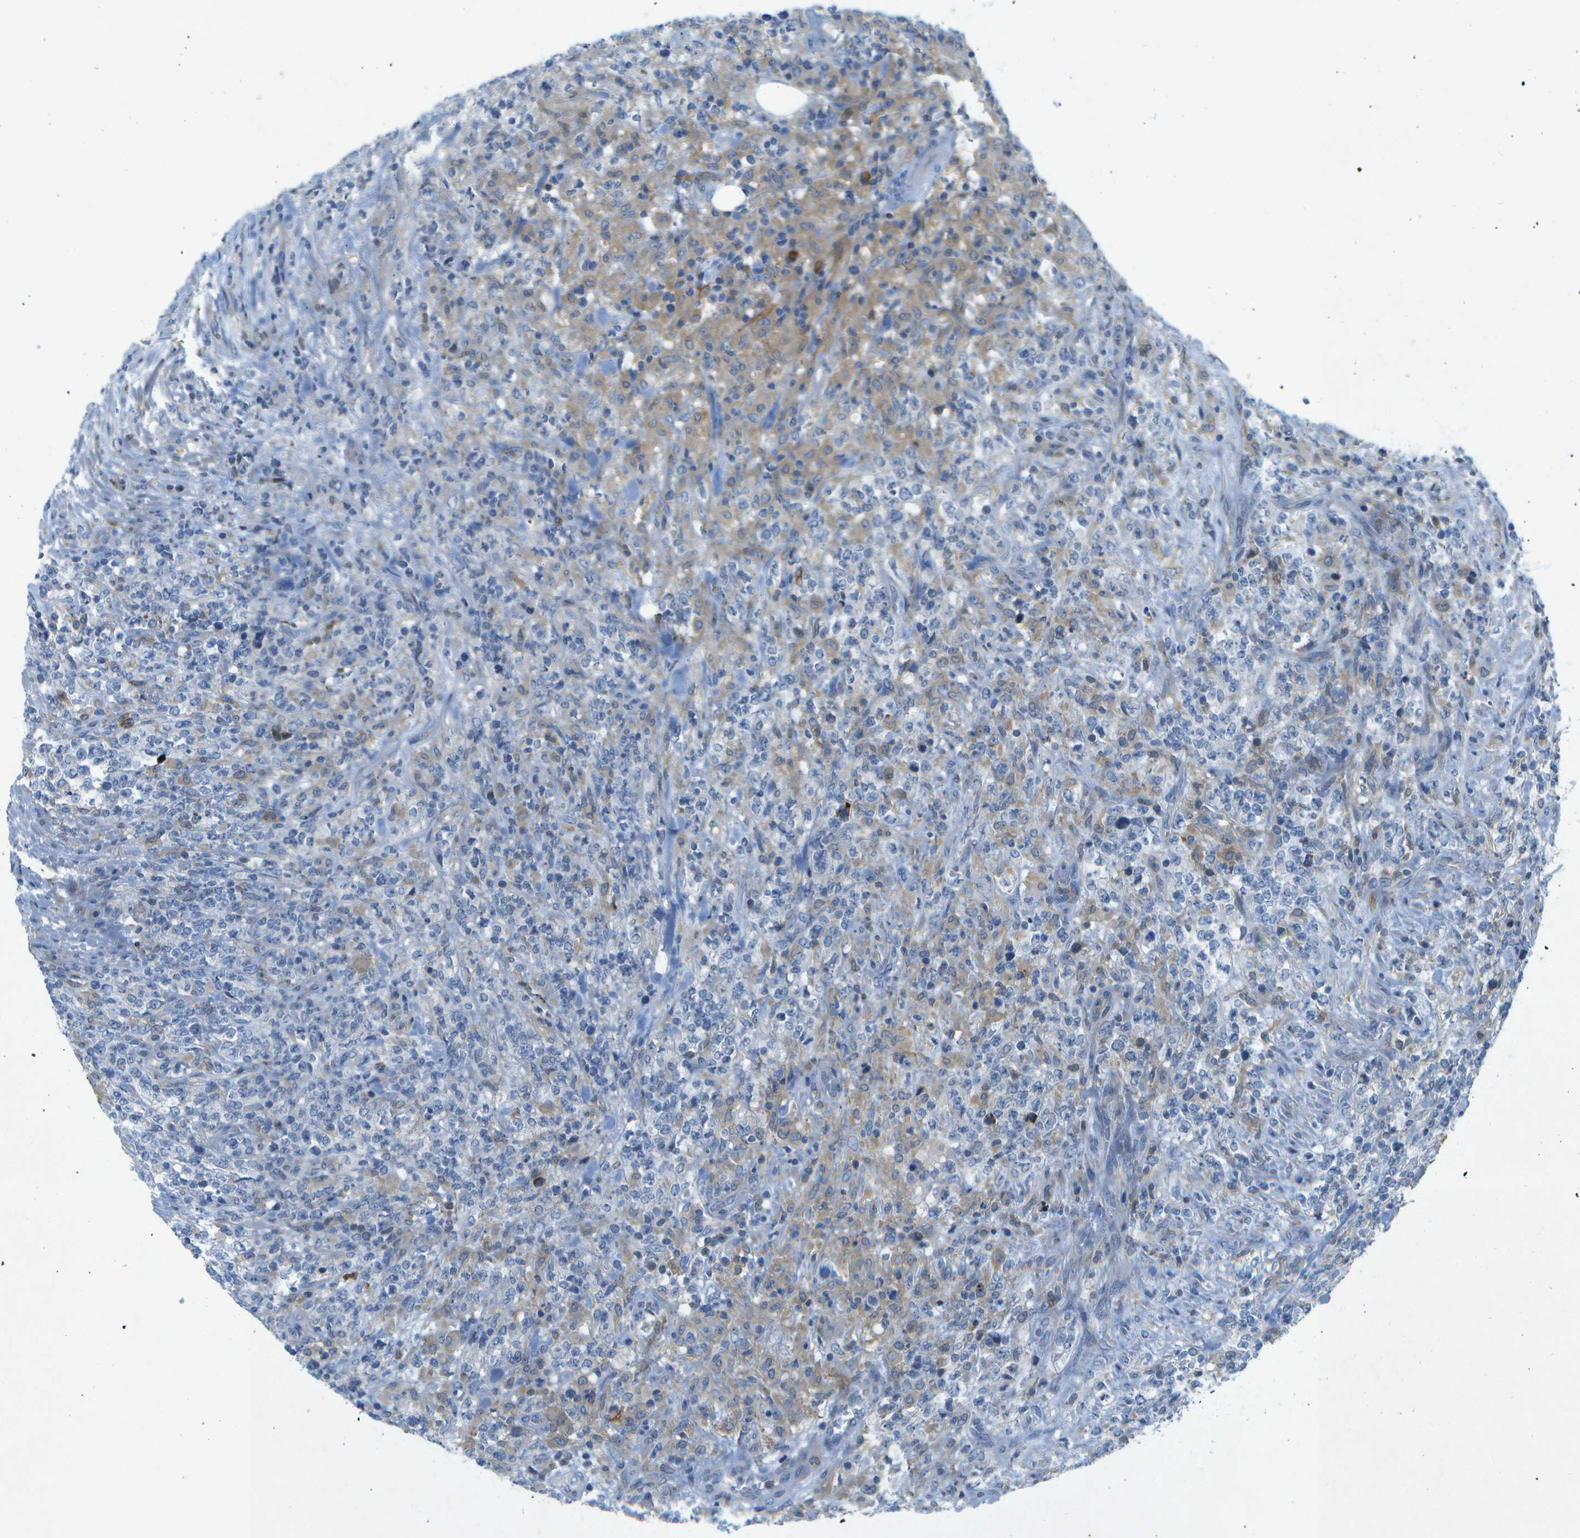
{"staining": {"intensity": "negative", "quantity": "none", "location": "none"}, "tissue": "lymphoma", "cell_type": "Tumor cells", "image_type": "cancer", "snomed": [{"axis": "morphology", "description": "Malignant lymphoma, non-Hodgkin's type, High grade"}, {"axis": "topography", "description": "Soft tissue"}], "caption": "Immunohistochemical staining of human high-grade malignant lymphoma, non-Hodgkin's type exhibits no significant positivity in tumor cells.", "gene": "WNK2", "patient": {"sex": "male", "age": 18}}